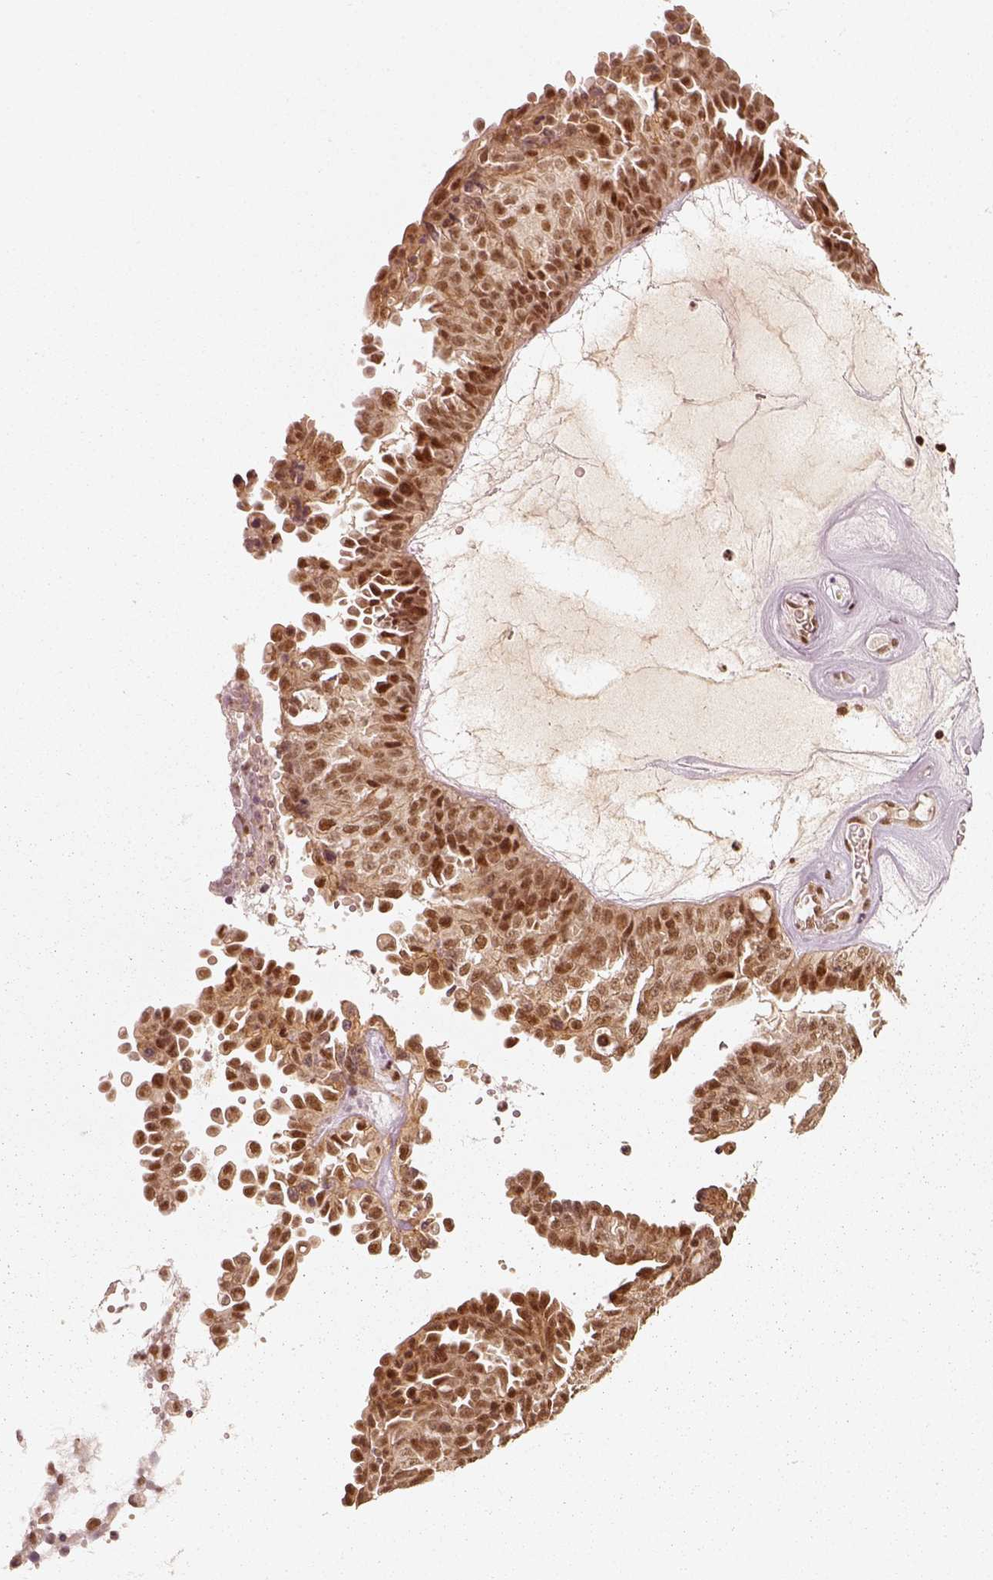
{"staining": {"intensity": "moderate", "quantity": ">75%", "location": "nuclear"}, "tissue": "ovarian cancer", "cell_type": "Tumor cells", "image_type": "cancer", "snomed": [{"axis": "morphology", "description": "Cystadenocarcinoma, serous, NOS"}, {"axis": "topography", "description": "Ovary"}], "caption": "Immunohistochemical staining of human serous cystadenocarcinoma (ovarian) displays medium levels of moderate nuclear protein expression in about >75% of tumor cells. Nuclei are stained in blue.", "gene": "GMEB2", "patient": {"sex": "female", "age": 71}}